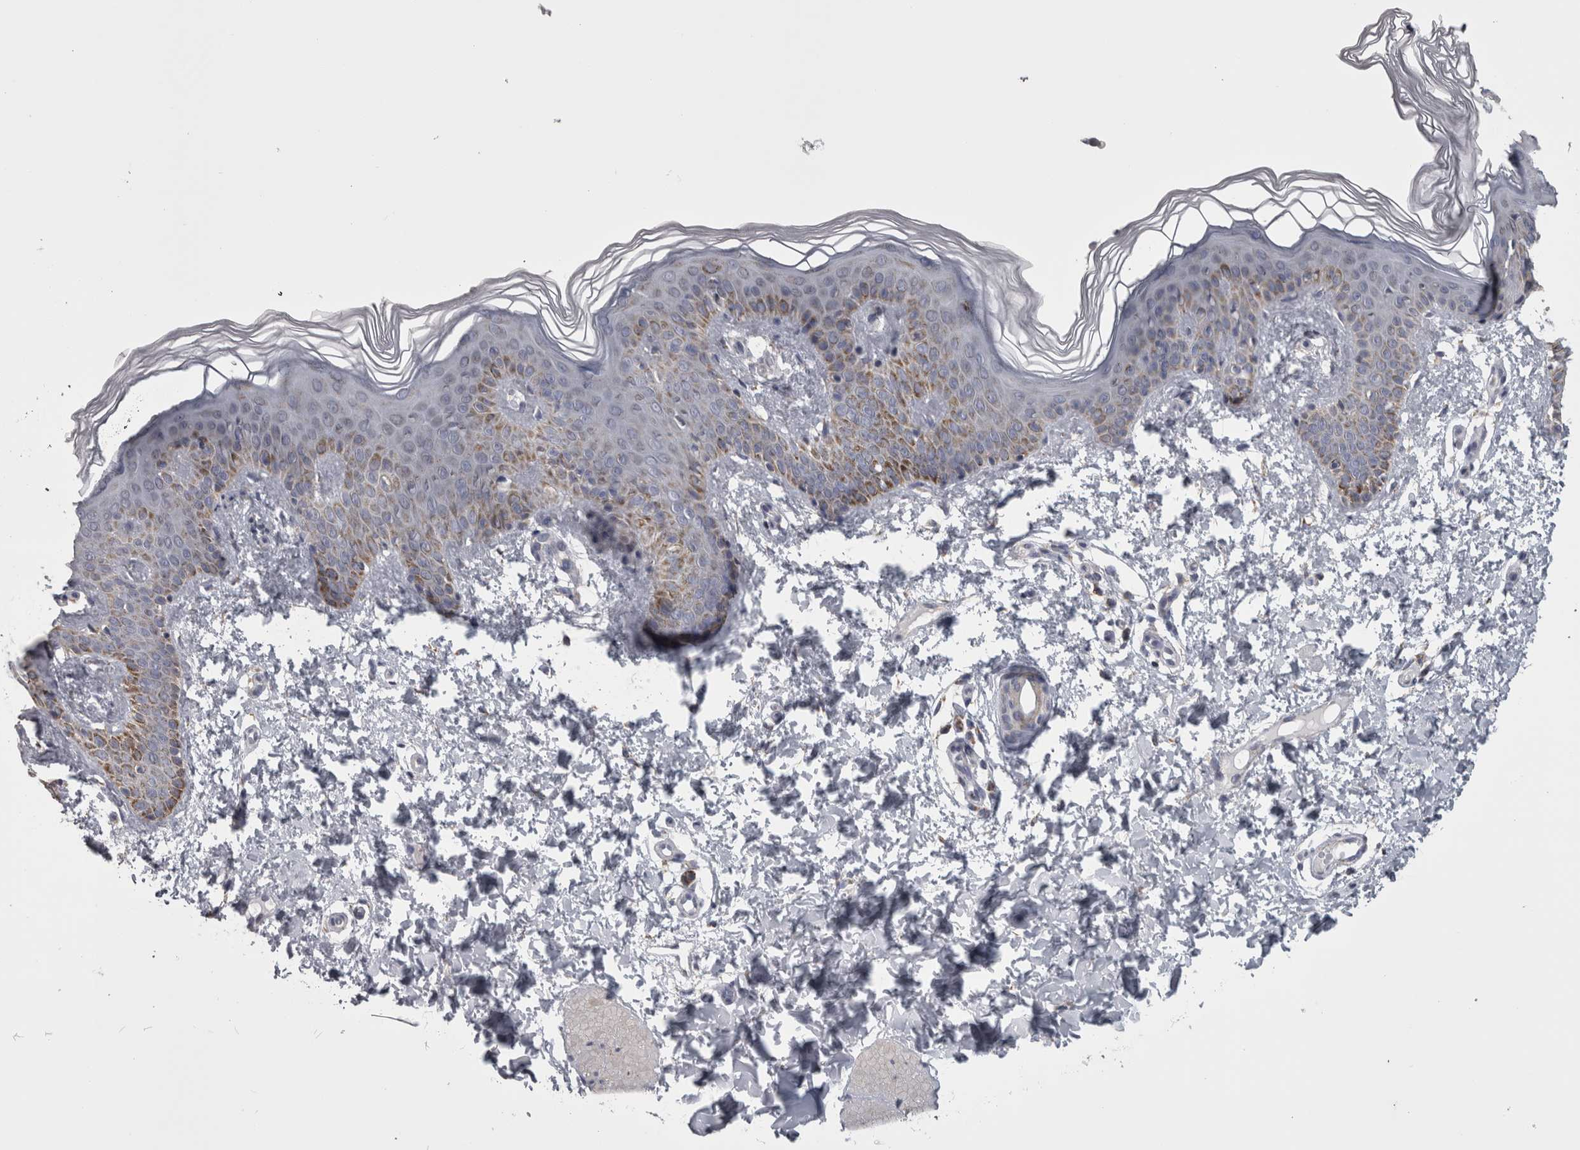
{"staining": {"intensity": "negative", "quantity": "none", "location": "none"}, "tissue": "skin", "cell_type": "Fibroblasts", "image_type": "normal", "snomed": [{"axis": "morphology", "description": "Normal tissue, NOS"}, {"axis": "morphology", "description": "Neoplasm, benign, NOS"}, {"axis": "topography", "description": "Skin"}, {"axis": "topography", "description": "Soft tissue"}], "caption": "IHC micrograph of normal skin: skin stained with DAB (3,3'-diaminobenzidine) demonstrates no significant protein expression in fibroblasts.", "gene": "DBT", "patient": {"sex": "male", "age": 26}}